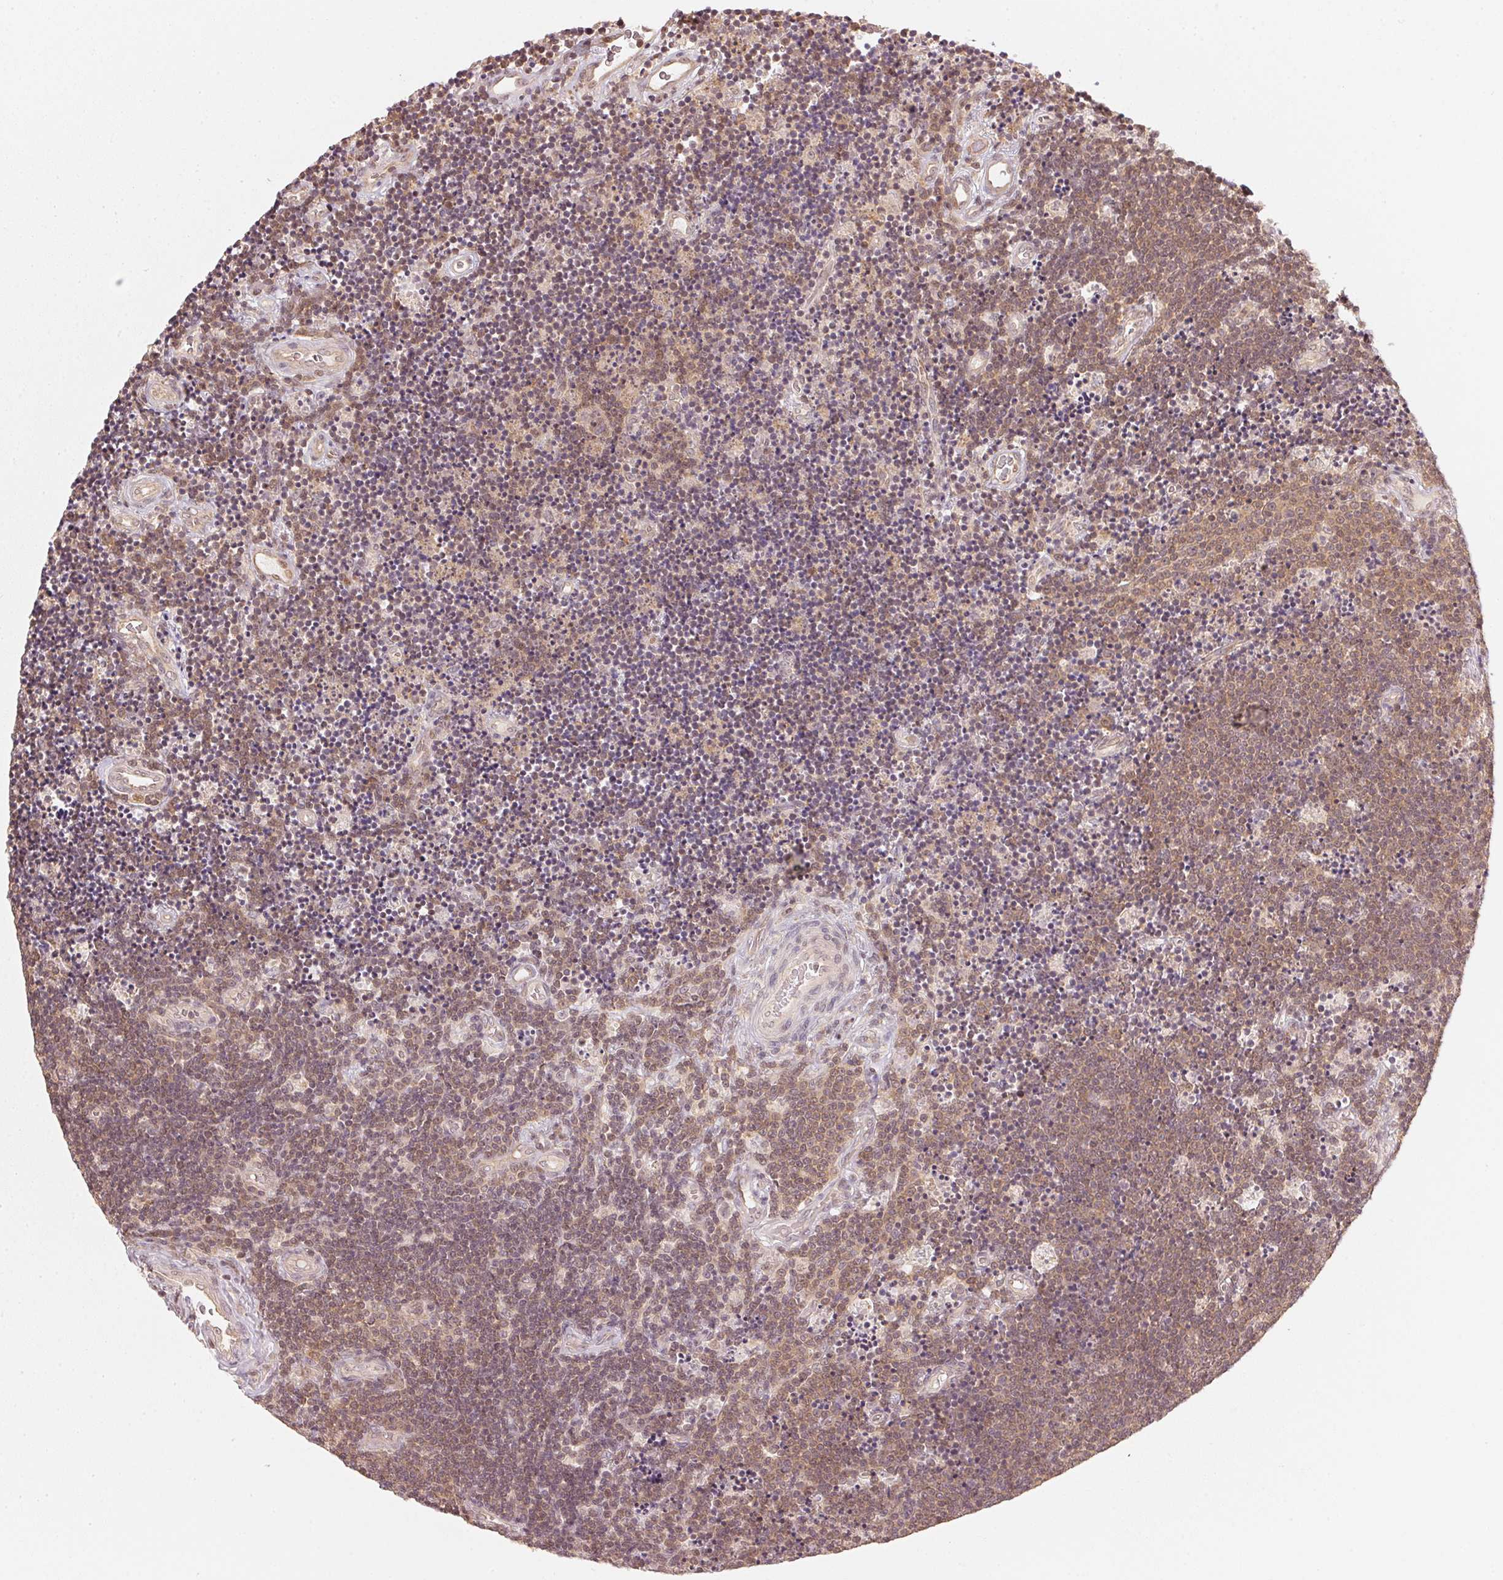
{"staining": {"intensity": "moderate", "quantity": "25%-75%", "location": "cytoplasmic/membranous,nuclear"}, "tissue": "lymphoma", "cell_type": "Tumor cells", "image_type": "cancer", "snomed": [{"axis": "morphology", "description": "Malignant lymphoma, non-Hodgkin's type, Low grade"}, {"axis": "topography", "description": "Brain"}], "caption": "A brown stain shows moderate cytoplasmic/membranous and nuclear expression of a protein in malignant lymphoma, non-Hodgkin's type (low-grade) tumor cells.", "gene": "UBE2L3", "patient": {"sex": "female", "age": 66}}